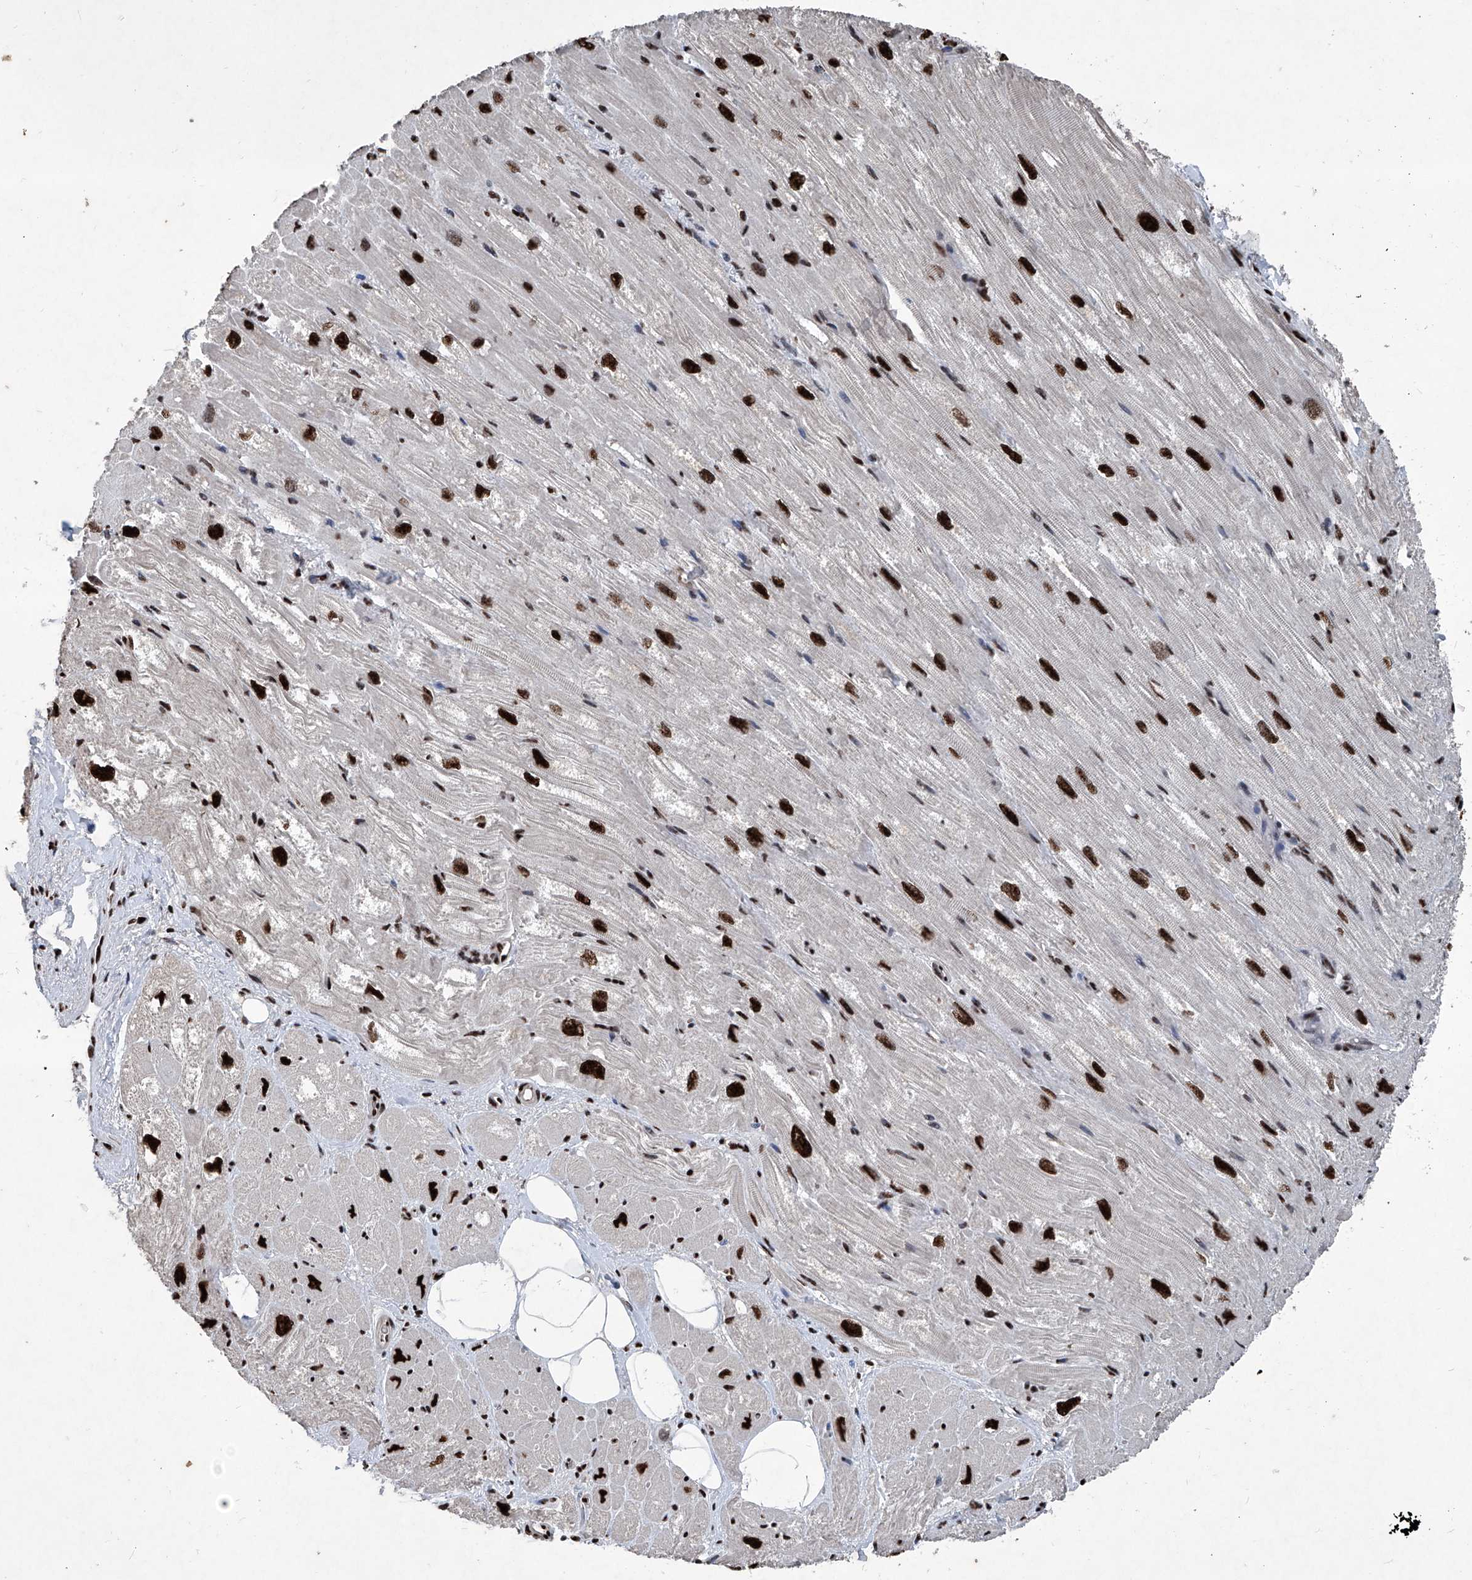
{"staining": {"intensity": "strong", "quantity": "25%-75%", "location": "nuclear"}, "tissue": "heart muscle", "cell_type": "Cardiomyocytes", "image_type": "normal", "snomed": [{"axis": "morphology", "description": "Normal tissue, NOS"}, {"axis": "topography", "description": "Heart"}], "caption": "IHC image of normal heart muscle: human heart muscle stained using immunohistochemistry (IHC) exhibits high levels of strong protein expression localized specifically in the nuclear of cardiomyocytes, appearing as a nuclear brown color.", "gene": "DDX39B", "patient": {"sex": "male", "age": 50}}